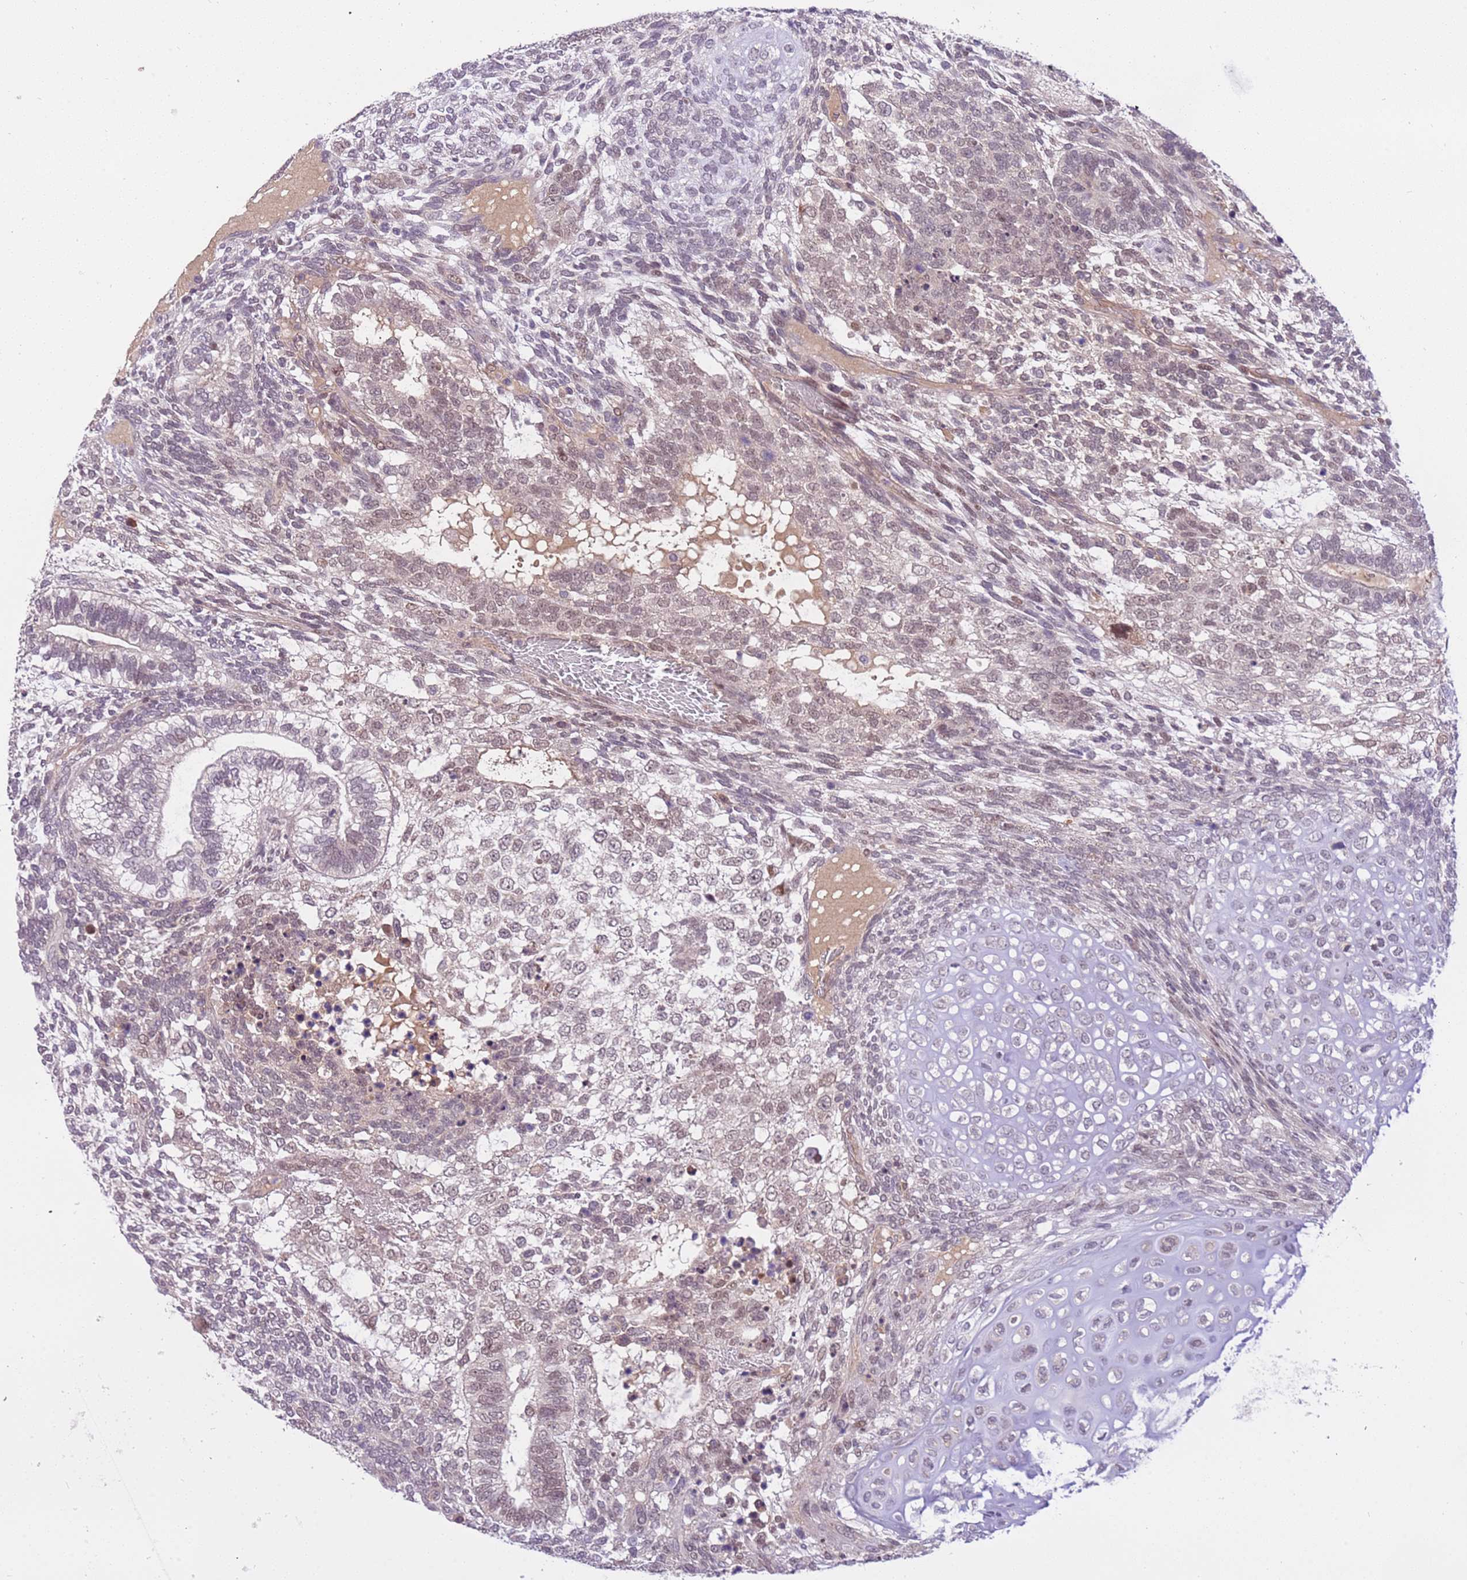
{"staining": {"intensity": "weak", "quantity": "25%-75%", "location": "cytoplasmic/membranous,nuclear"}, "tissue": "testis cancer", "cell_type": "Tumor cells", "image_type": "cancer", "snomed": [{"axis": "morphology", "description": "Carcinoma, Embryonal, NOS"}, {"axis": "topography", "description": "Testis"}], "caption": "DAB (3,3'-diaminobenzidine) immunohistochemical staining of human testis cancer reveals weak cytoplasmic/membranous and nuclear protein staining in about 25%-75% of tumor cells. (Brightfield microscopy of DAB IHC at high magnification).", "gene": "MAGEF1", "patient": {"sex": "male", "age": 23}}